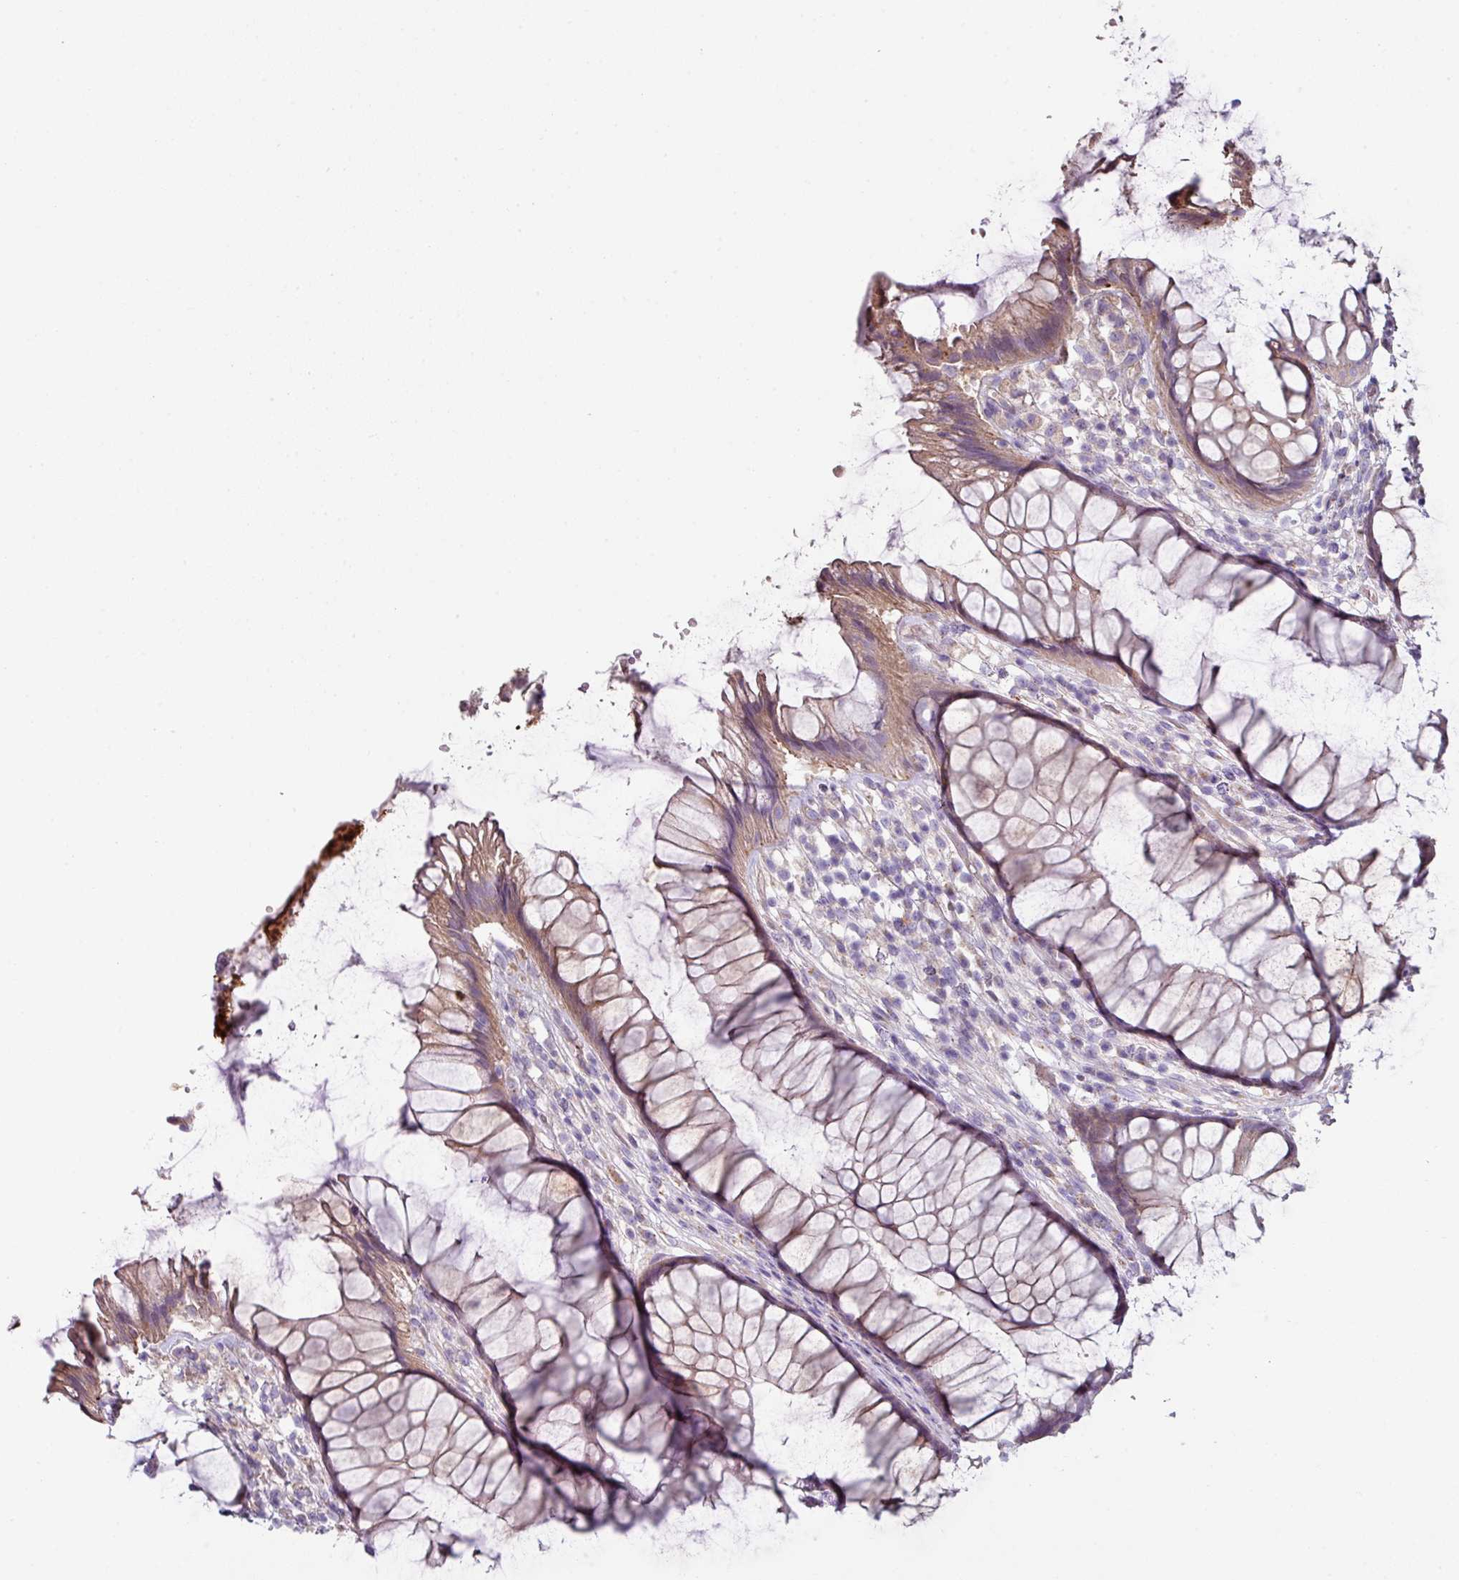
{"staining": {"intensity": "moderate", "quantity": ">75%", "location": "cytoplasmic/membranous"}, "tissue": "rectum", "cell_type": "Glandular cells", "image_type": "normal", "snomed": [{"axis": "morphology", "description": "Normal tissue, NOS"}, {"axis": "topography", "description": "Smooth muscle"}, {"axis": "topography", "description": "Rectum"}], "caption": "Benign rectum displays moderate cytoplasmic/membranous staining in approximately >75% of glandular cells, visualized by immunohistochemistry. Nuclei are stained in blue.", "gene": "LRRC9", "patient": {"sex": "male", "age": 53}}